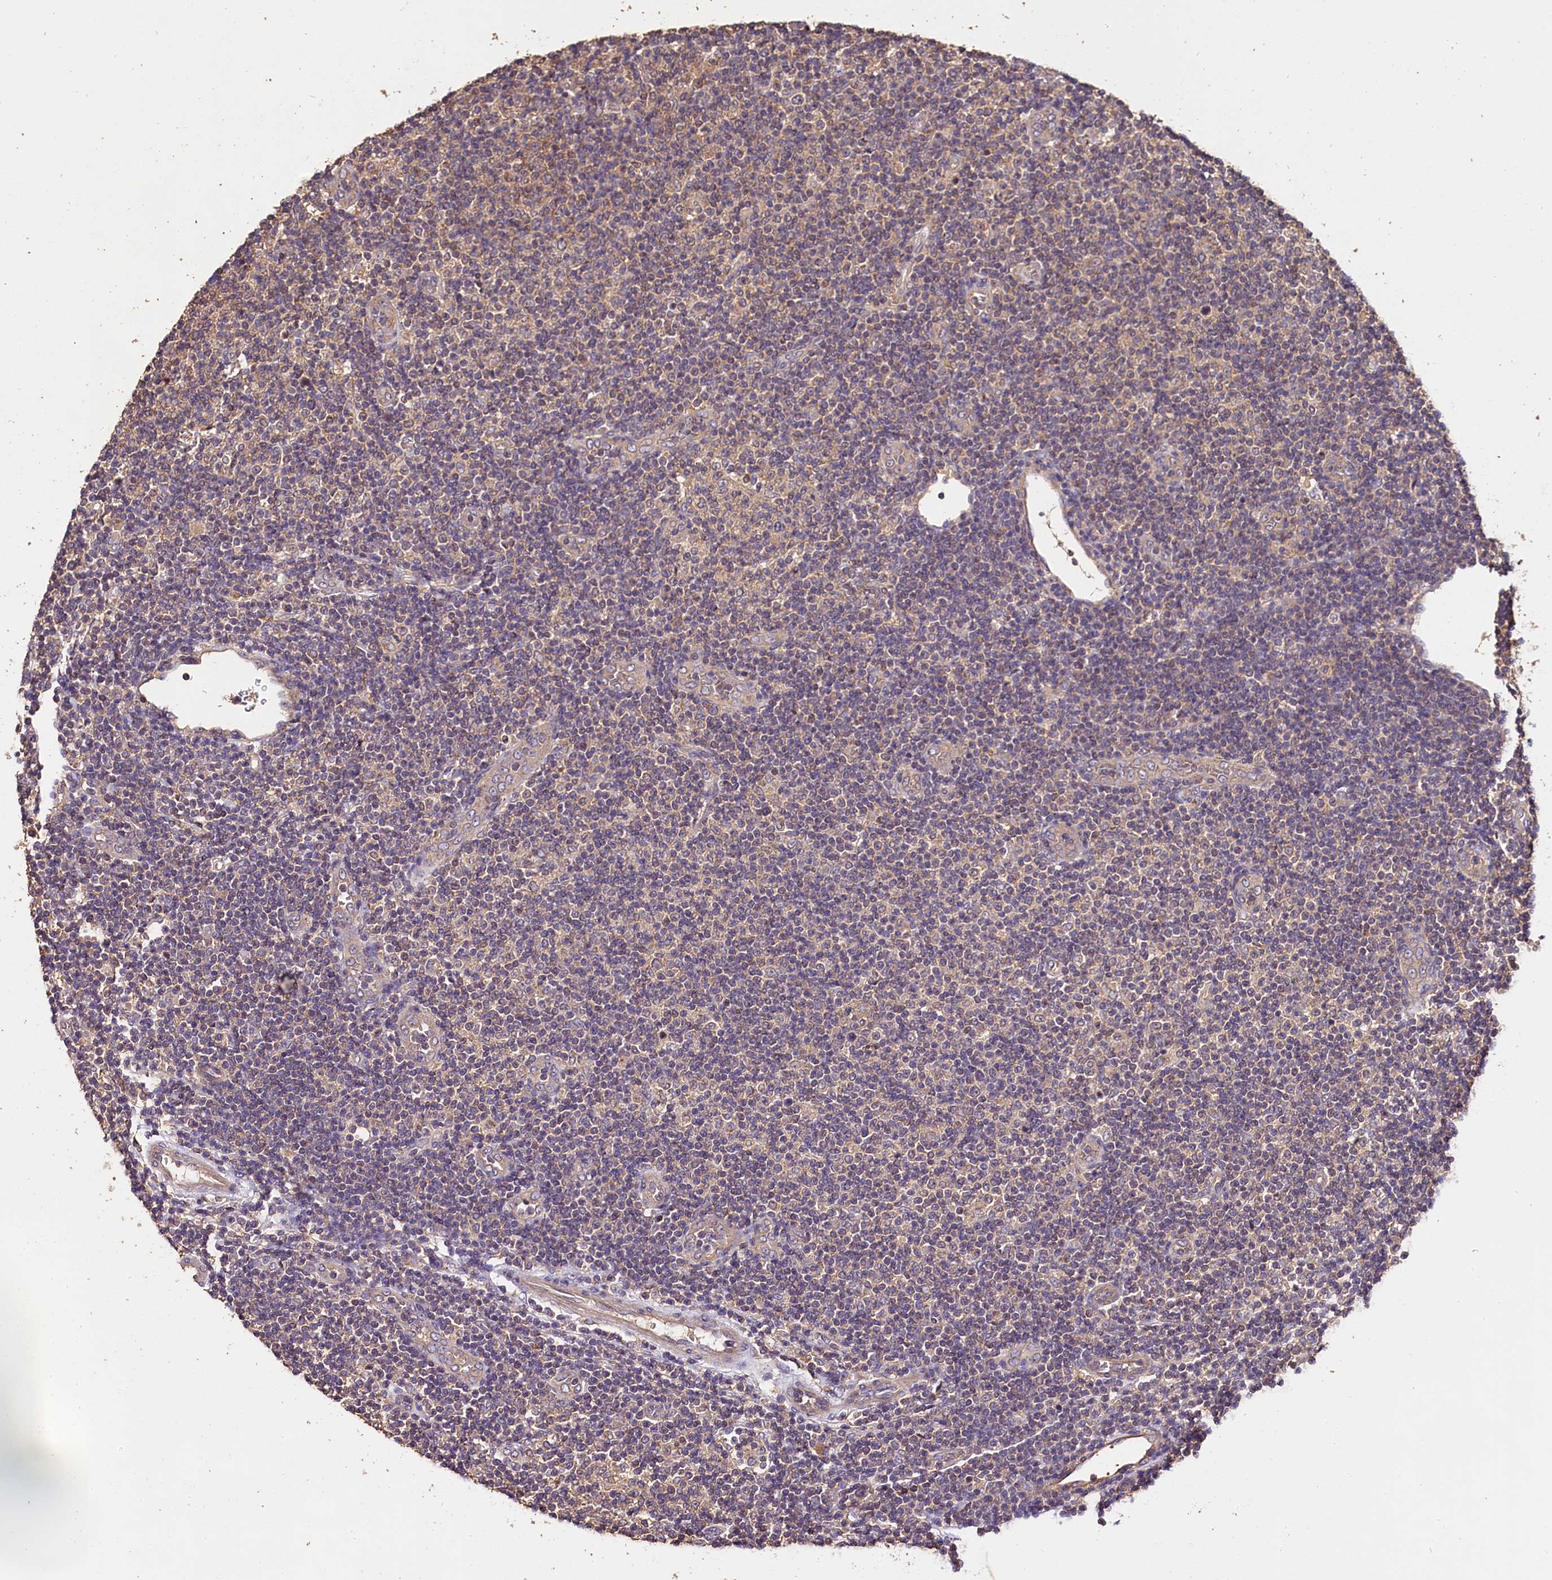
{"staining": {"intensity": "weak", "quantity": "<25%", "location": "cytoplasmic/membranous"}, "tissue": "lymphoma", "cell_type": "Tumor cells", "image_type": "cancer", "snomed": [{"axis": "morphology", "description": "Malignant lymphoma, non-Hodgkin's type, Low grade"}, {"axis": "topography", "description": "Lymph node"}], "caption": "The immunohistochemistry (IHC) photomicrograph has no significant positivity in tumor cells of lymphoma tissue.", "gene": "OAS3", "patient": {"sex": "male", "age": 83}}